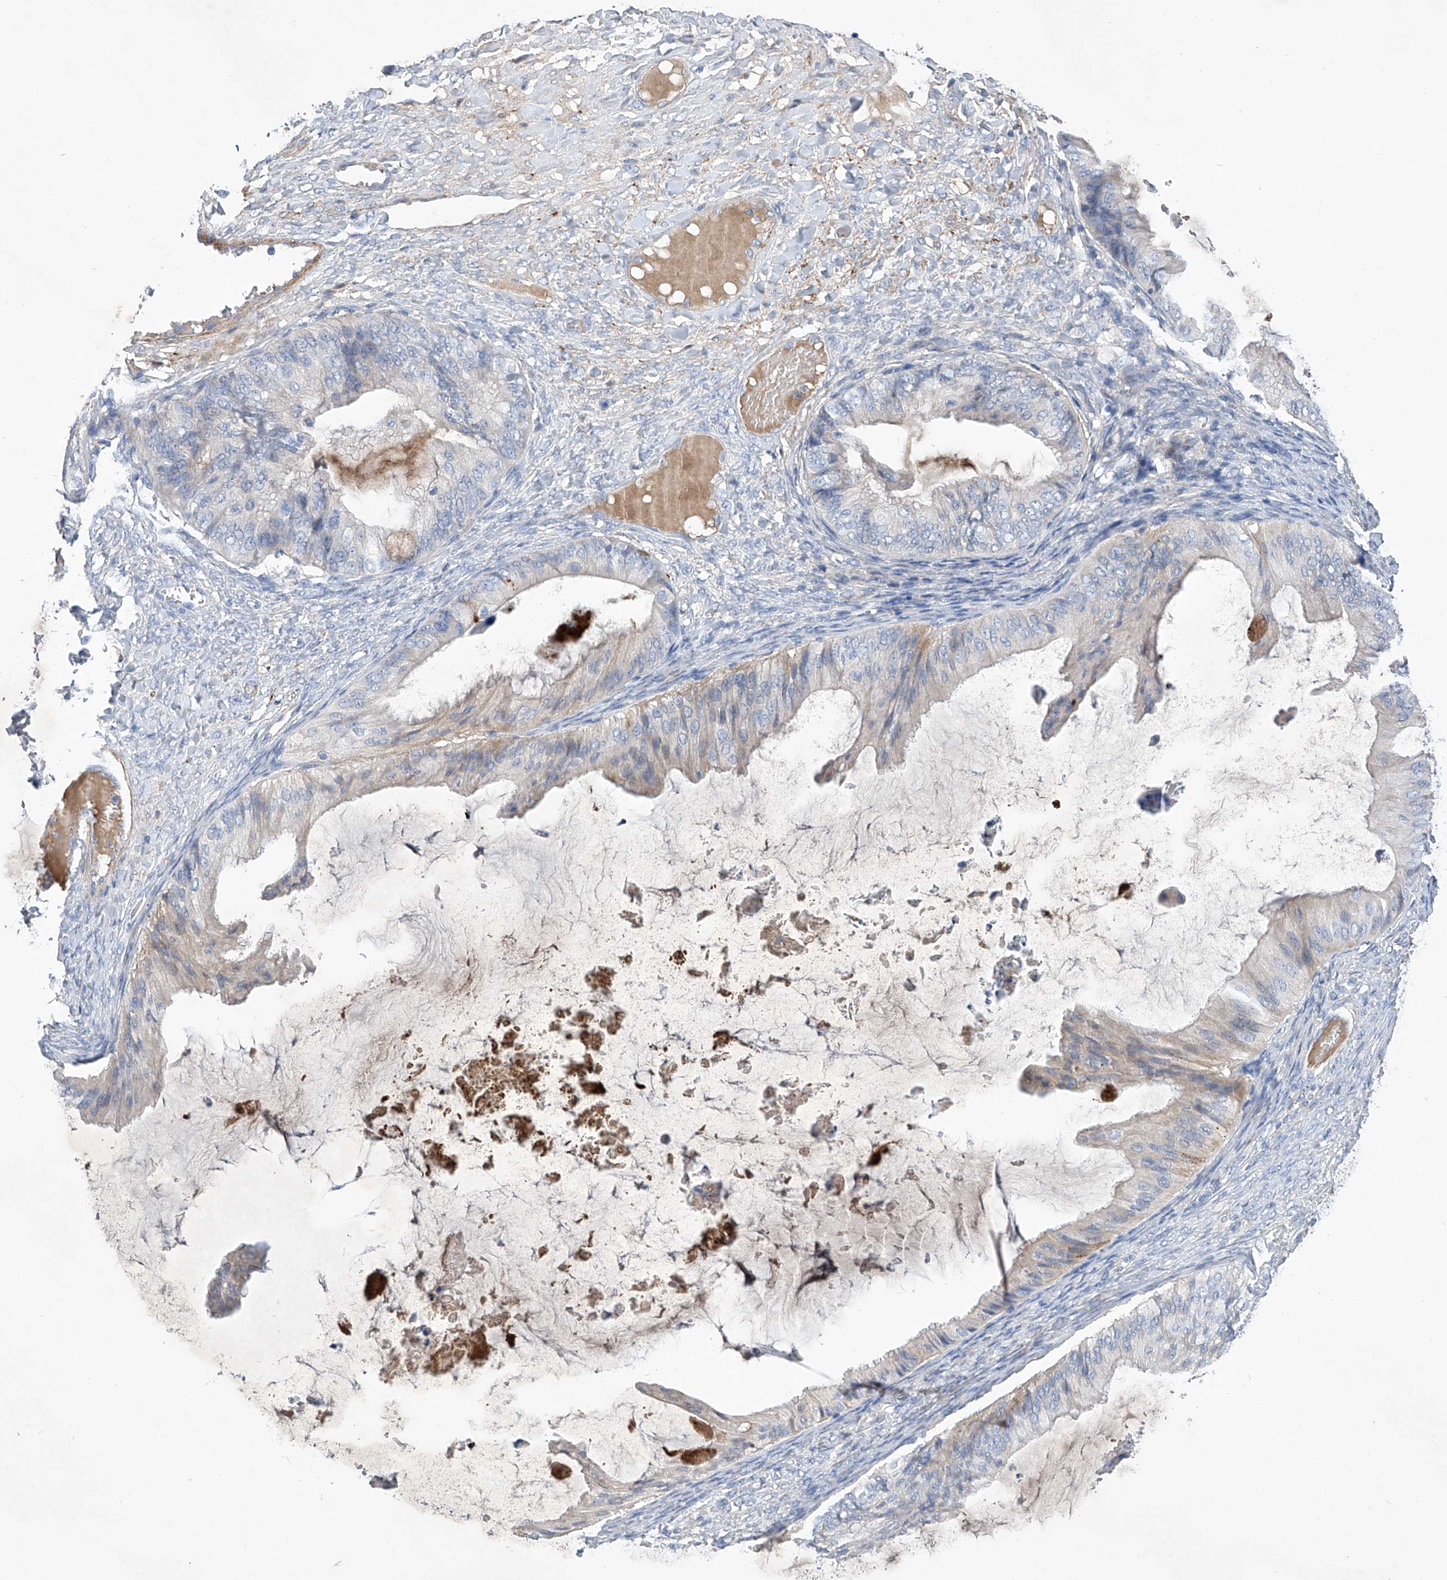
{"staining": {"intensity": "negative", "quantity": "none", "location": "none"}, "tissue": "ovarian cancer", "cell_type": "Tumor cells", "image_type": "cancer", "snomed": [{"axis": "morphology", "description": "Cystadenocarcinoma, mucinous, NOS"}, {"axis": "topography", "description": "Ovary"}], "caption": "This is a image of immunohistochemistry (IHC) staining of ovarian cancer (mucinous cystadenocarcinoma), which shows no staining in tumor cells.", "gene": "GPT", "patient": {"sex": "female", "age": 61}}